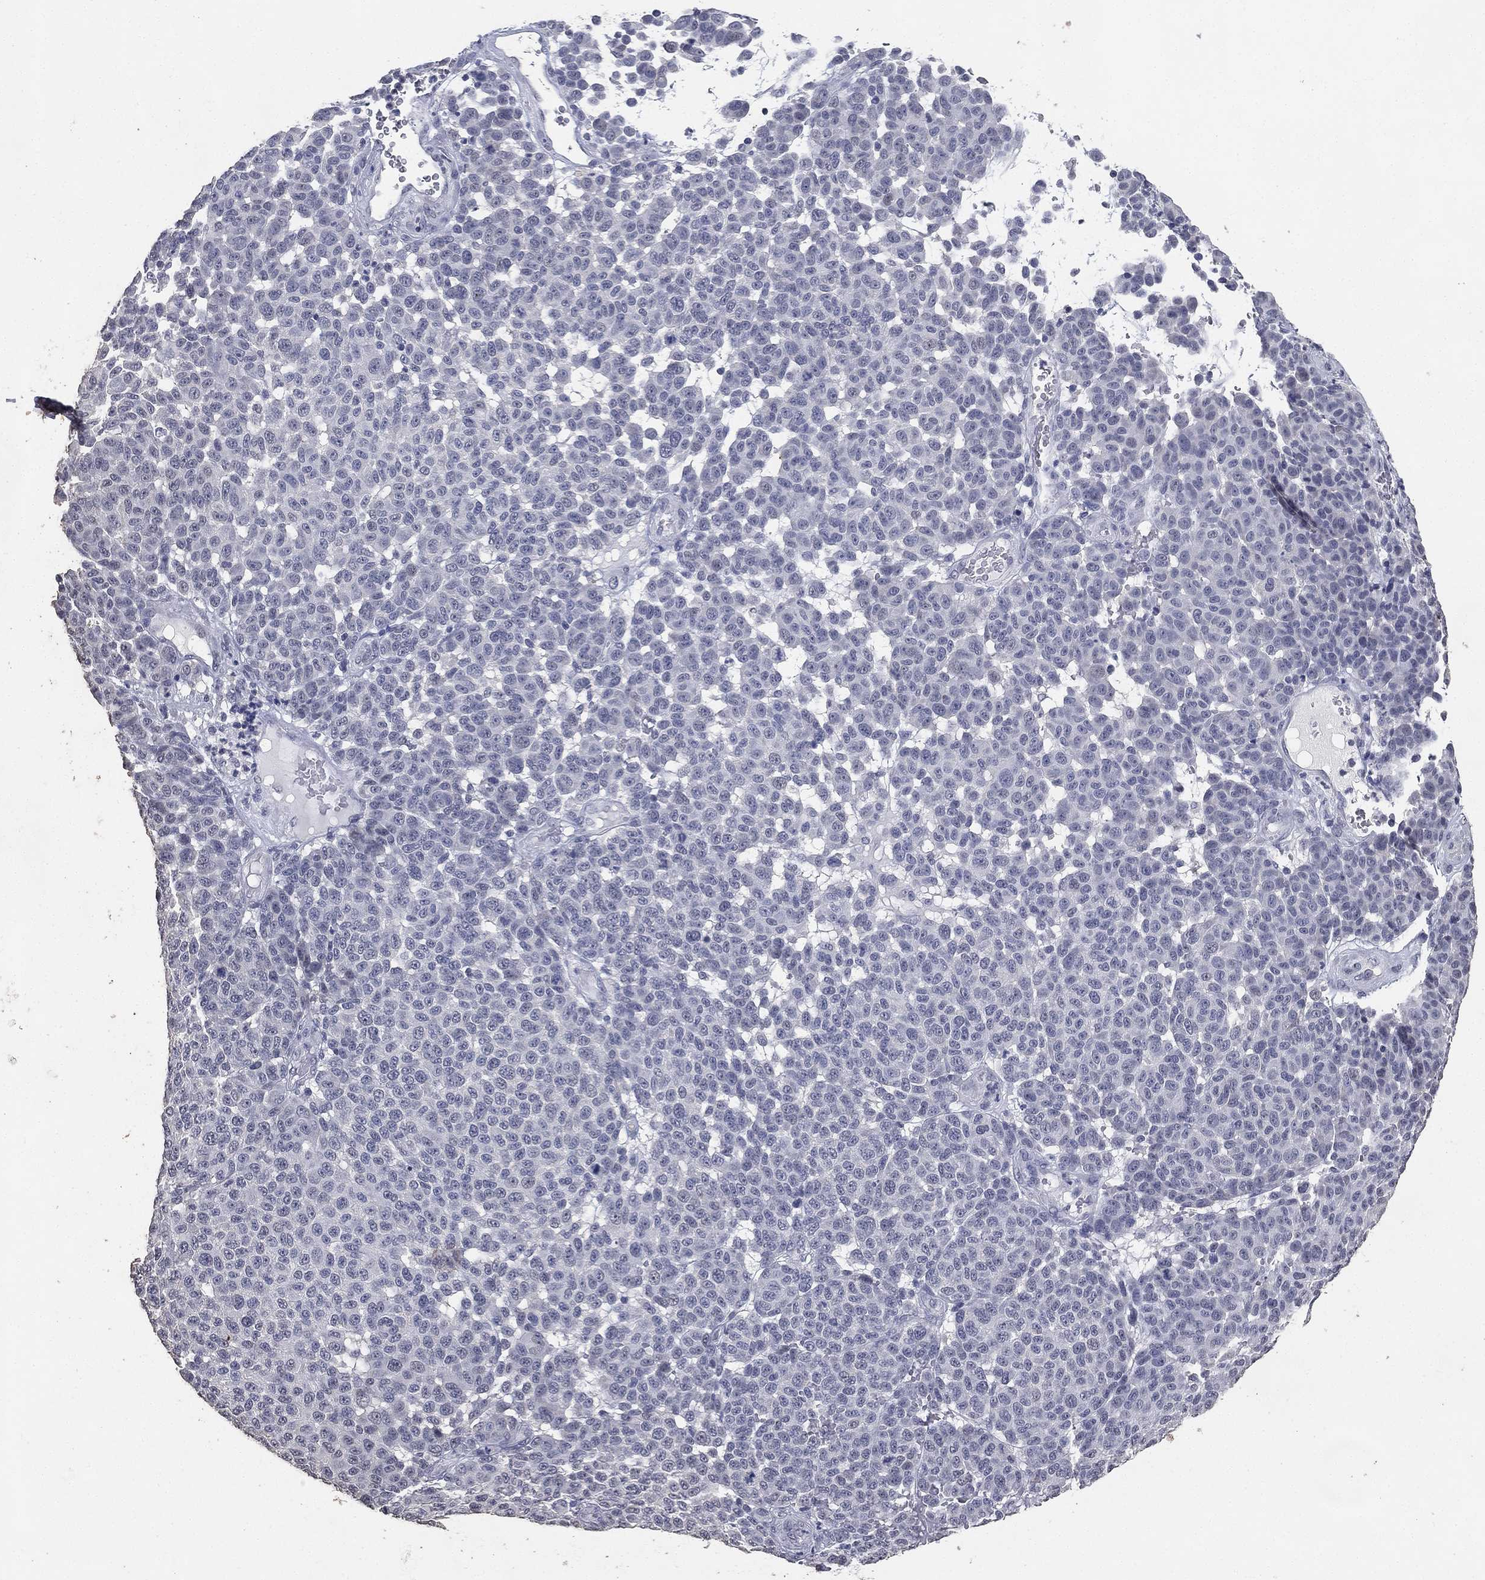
{"staining": {"intensity": "negative", "quantity": "none", "location": "none"}, "tissue": "melanoma", "cell_type": "Tumor cells", "image_type": "cancer", "snomed": [{"axis": "morphology", "description": "Malignant melanoma, NOS"}, {"axis": "topography", "description": "Skin"}], "caption": "Tumor cells are negative for brown protein staining in melanoma.", "gene": "DSG1", "patient": {"sex": "male", "age": 59}}